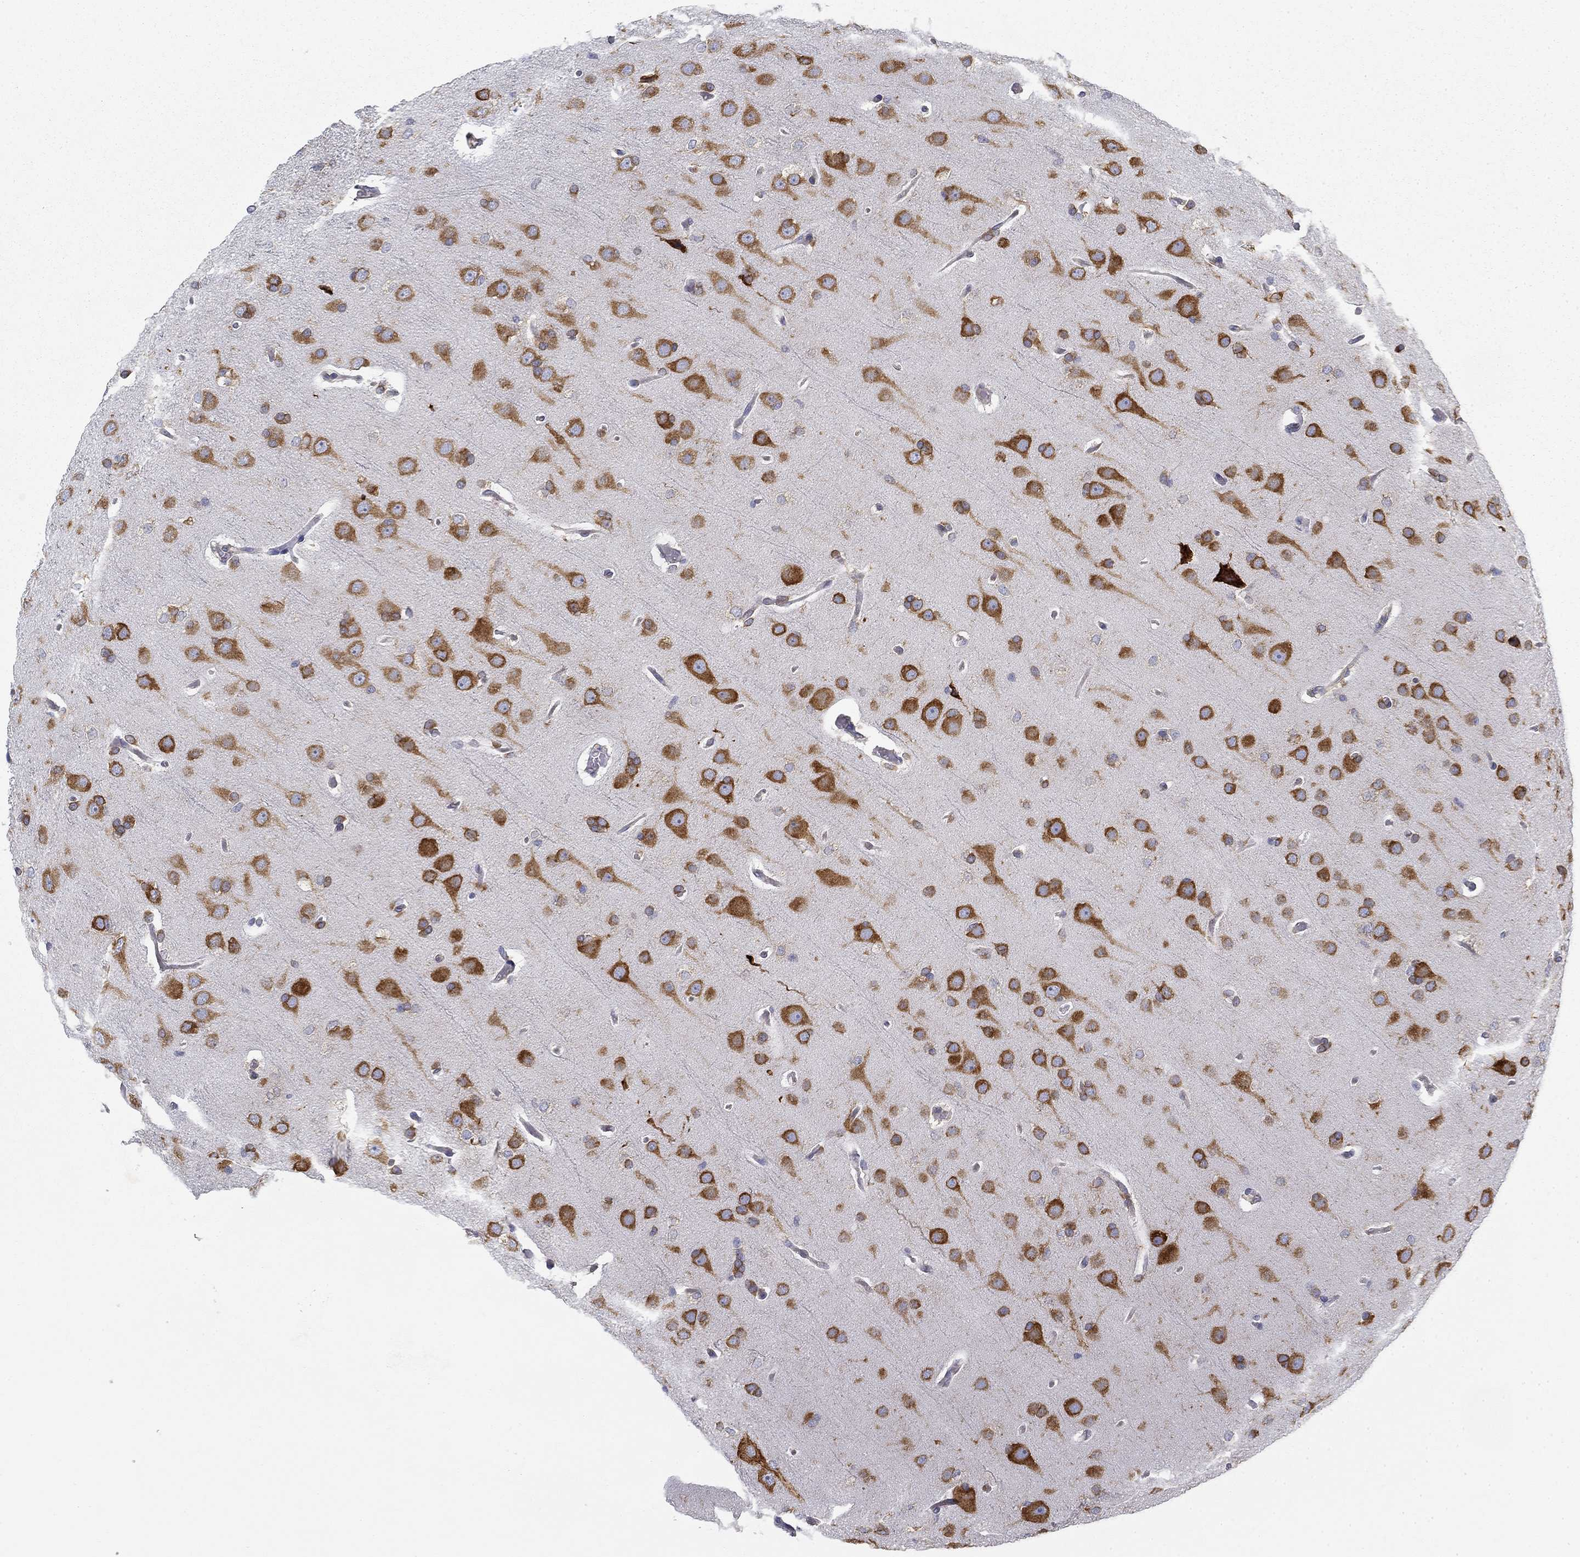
{"staining": {"intensity": "moderate", "quantity": "<25%", "location": "cytoplasmic/membranous"}, "tissue": "glioma", "cell_type": "Tumor cells", "image_type": "cancer", "snomed": [{"axis": "morphology", "description": "Glioma, malignant, Low grade"}, {"axis": "topography", "description": "Brain"}], "caption": "The photomicrograph reveals staining of malignant low-grade glioma, revealing moderate cytoplasmic/membranous protein expression (brown color) within tumor cells.", "gene": "FXR1", "patient": {"sex": "male", "age": 41}}